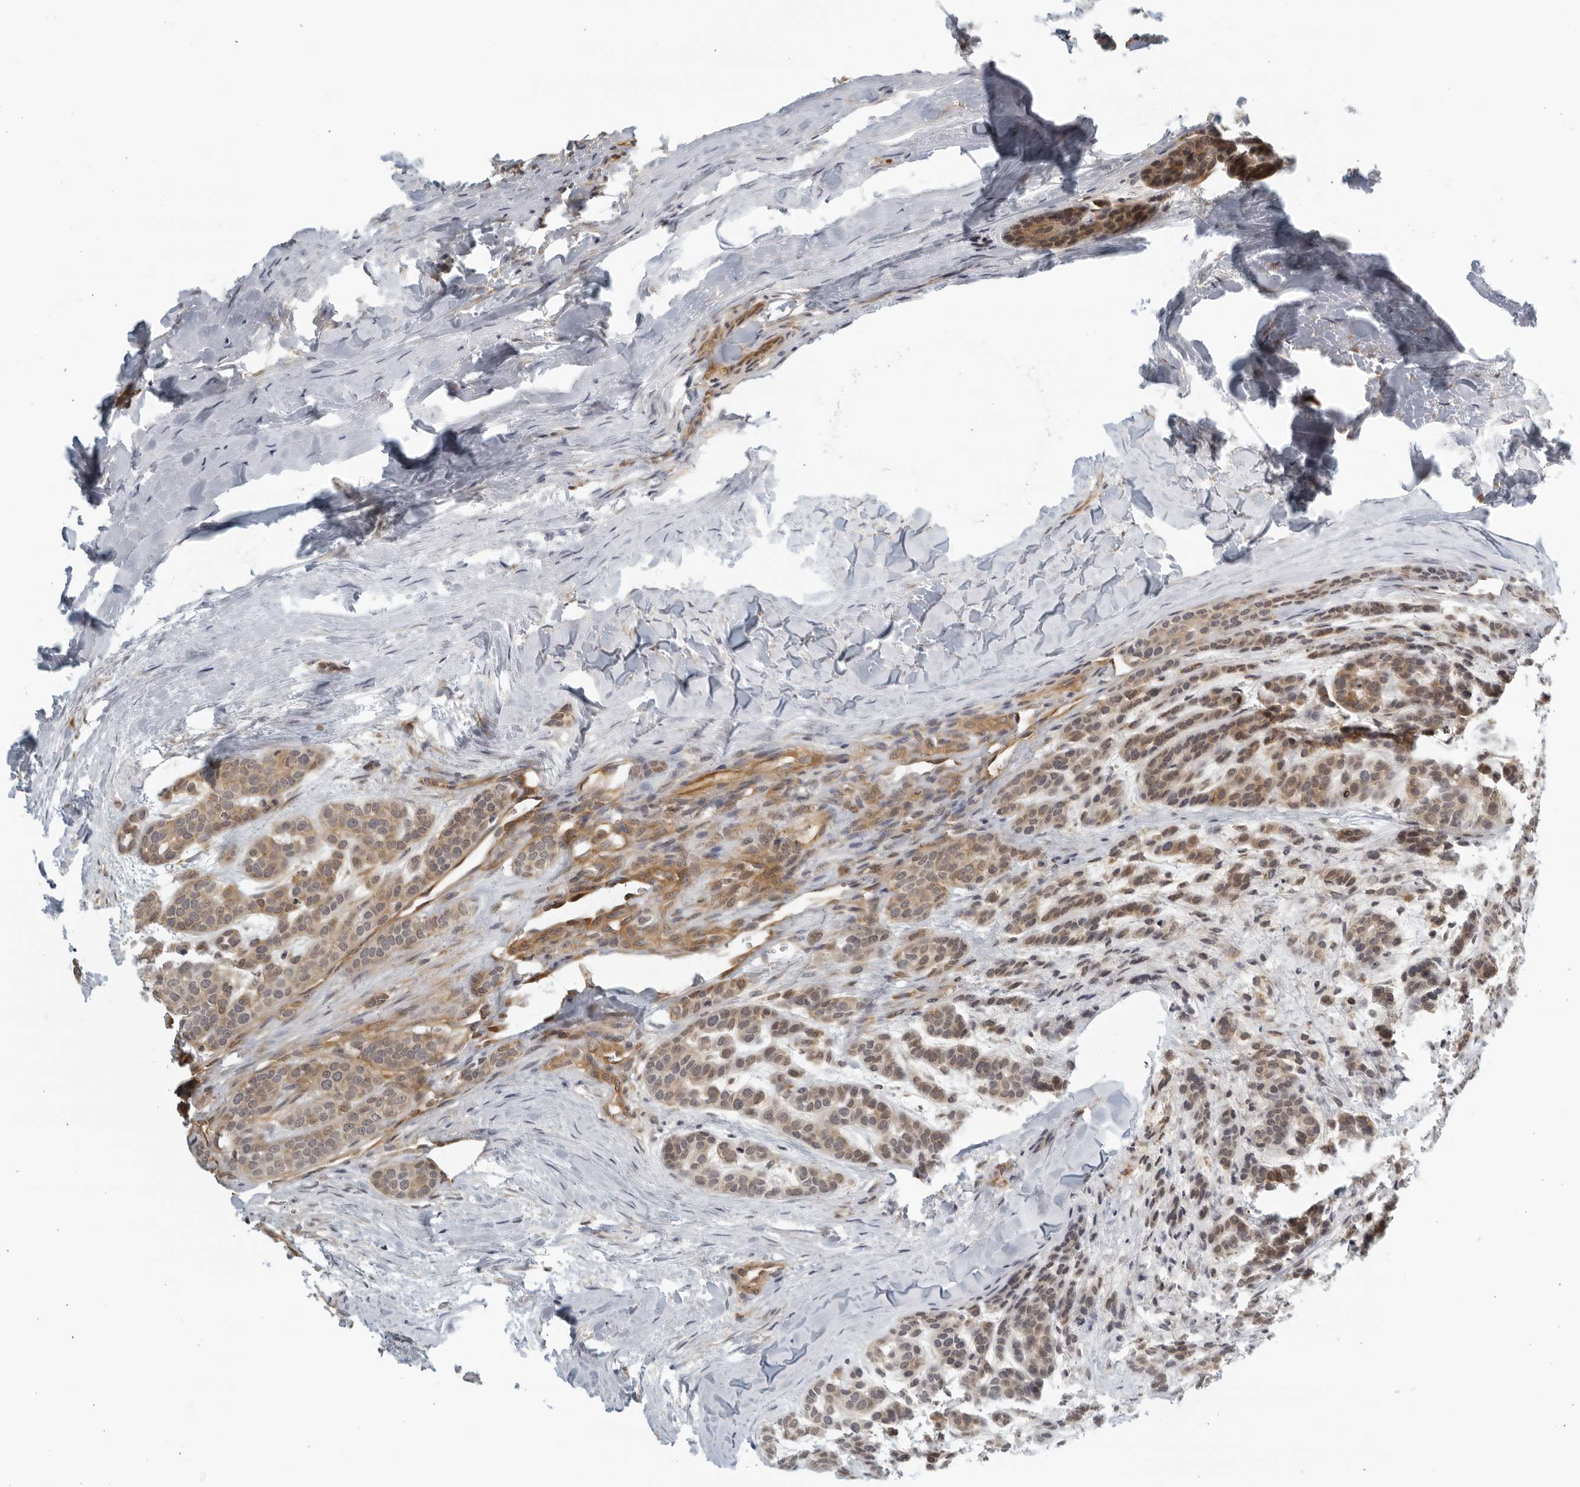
{"staining": {"intensity": "moderate", "quantity": ">75%", "location": "cytoplasmic/membranous"}, "tissue": "head and neck cancer", "cell_type": "Tumor cells", "image_type": "cancer", "snomed": [{"axis": "morphology", "description": "Adenocarcinoma, NOS"}, {"axis": "morphology", "description": "Adenoma, NOS"}, {"axis": "topography", "description": "Head-Neck"}], "caption": "Brown immunohistochemical staining in adenocarcinoma (head and neck) displays moderate cytoplasmic/membranous expression in approximately >75% of tumor cells.", "gene": "SERTAD4", "patient": {"sex": "female", "age": 55}}